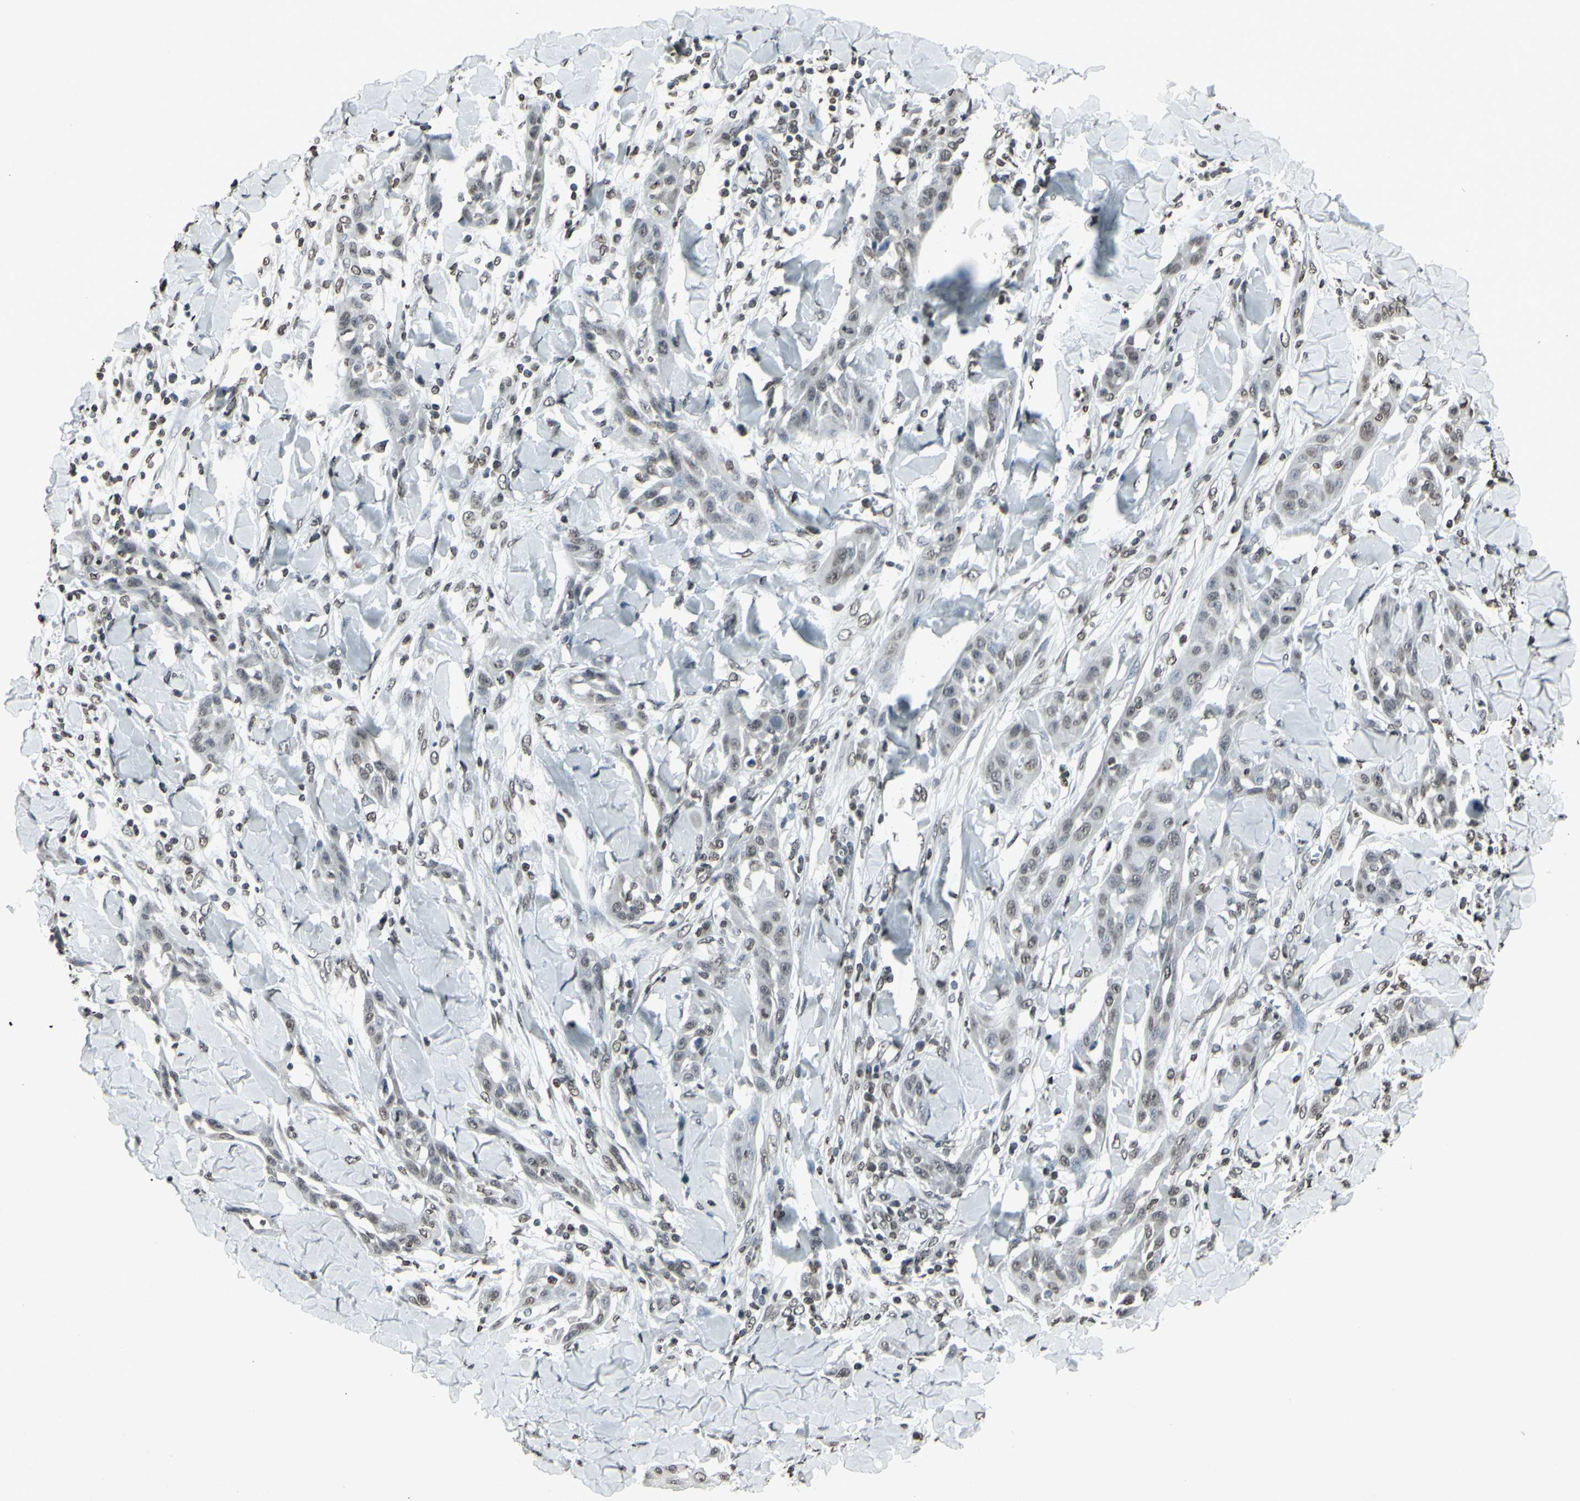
{"staining": {"intensity": "negative", "quantity": "none", "location": "none"}, "tissue": "skin cancer", "cell_type": "Tumor cells", "image_type": "cancer", "snomed": [{"axis": "morphology", "description": "Squamous cell carcinoma, NOS"}, {"axis": "topography", "description": "Skin"}], "caption": "Immunohistochemical staining of squamous cell carcinoma (skin) shows no significant positivity in tumor cells.", "gene": "CD79B", "patient": {"sex": "male", "age": 24}}